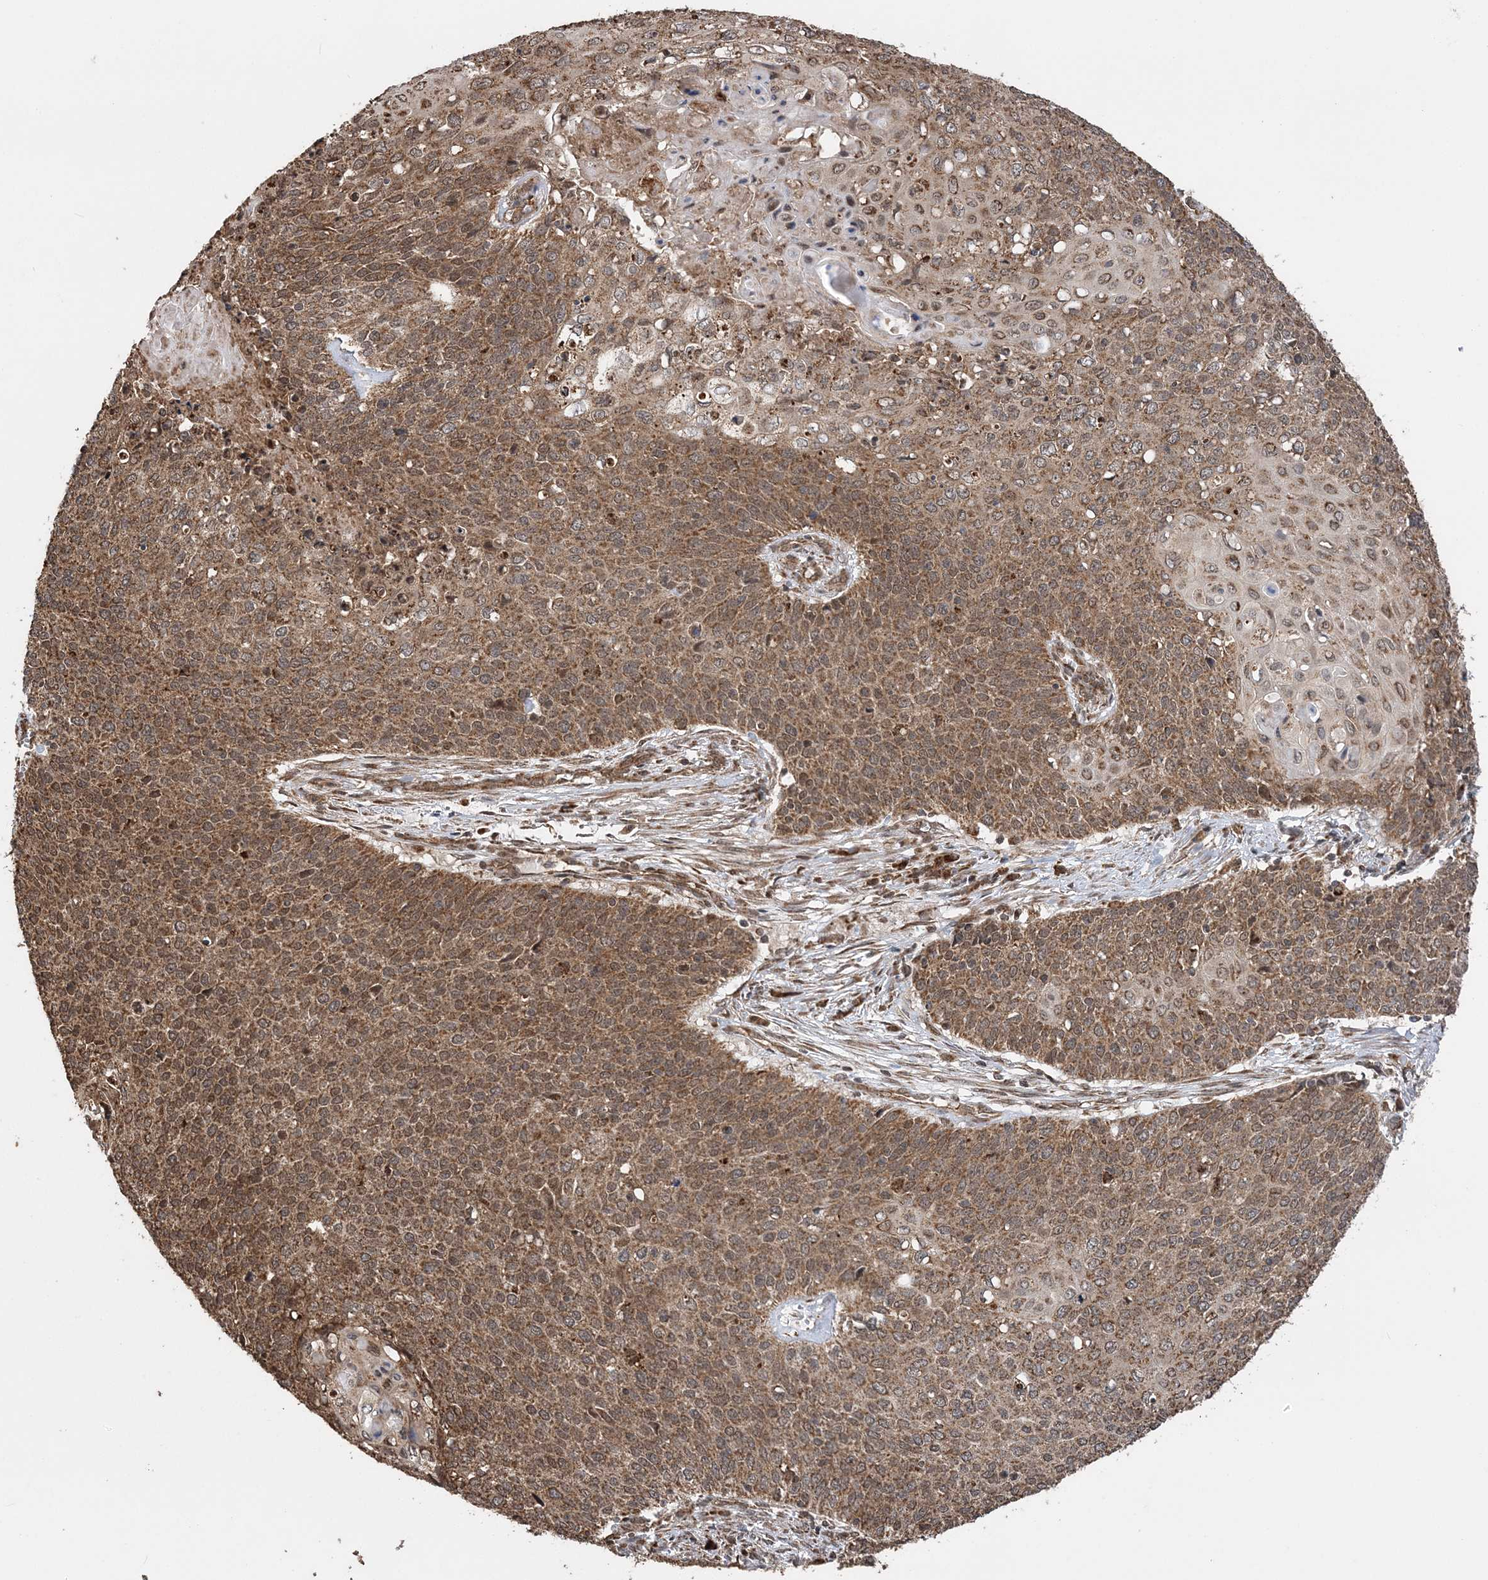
{"staining": {"intensity": "moderate", "quantity": ">75%", "location": "cytoplasmic/membranous"}, "tissue": "cervical cancer", "cell_type": "Tumor cells", "image_type": "cancer", "snomed": [{"axis": "morphology", "description": "Squamous cell carcinoma, NOS"}, {"axis": "topography", "description": "Cervix"}], "caption": "A photomicrograph showing moderate cytoplasmic/membranous expression in about >75% of tumor cells in cervical squamous cell carcinoma, as visualized by brown immunohistochemical staining.", "gene": "PCBP1", "patient": {"sex": "female", "age": 39}}